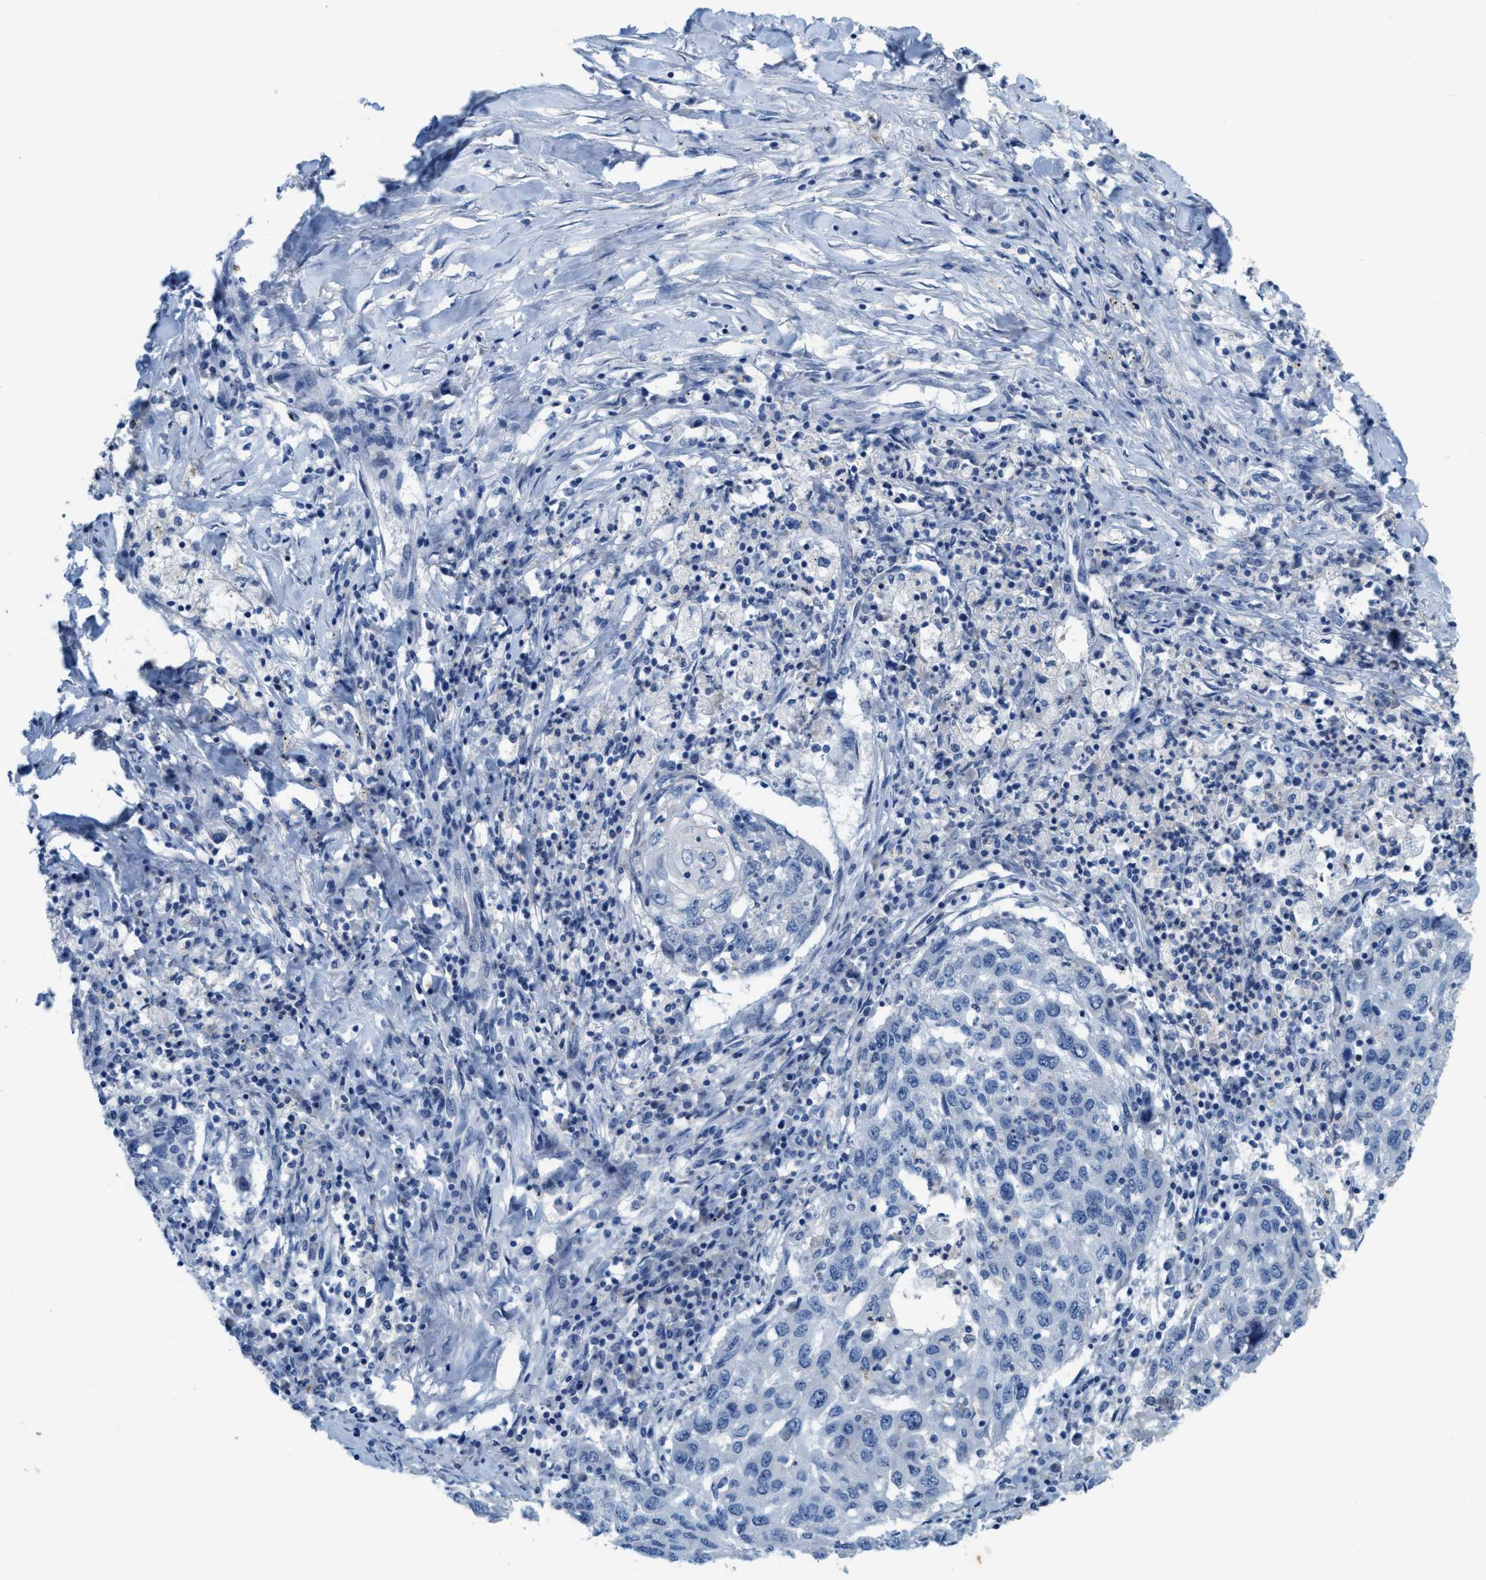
{"staining": {"intensity": "negative", "quantity": "none", "location": "none"}, "tissue": "lung cancer", "cell_type": "Tumor cells", "image_type": "cancer", "snomed": [{"axis": "morphology", "description": "Squamous cell carcinoma, NOS"}, {"axis": "topography", "description": "Lung"}], "caption": "High power microscopy histopathology image of an immunohistochemistry (IHC) photomicrograph of lung cancer, revealing no significant expression in tumor cells.", "gene": "CPA2", "patient": {"sex": "female", "age": 63}}